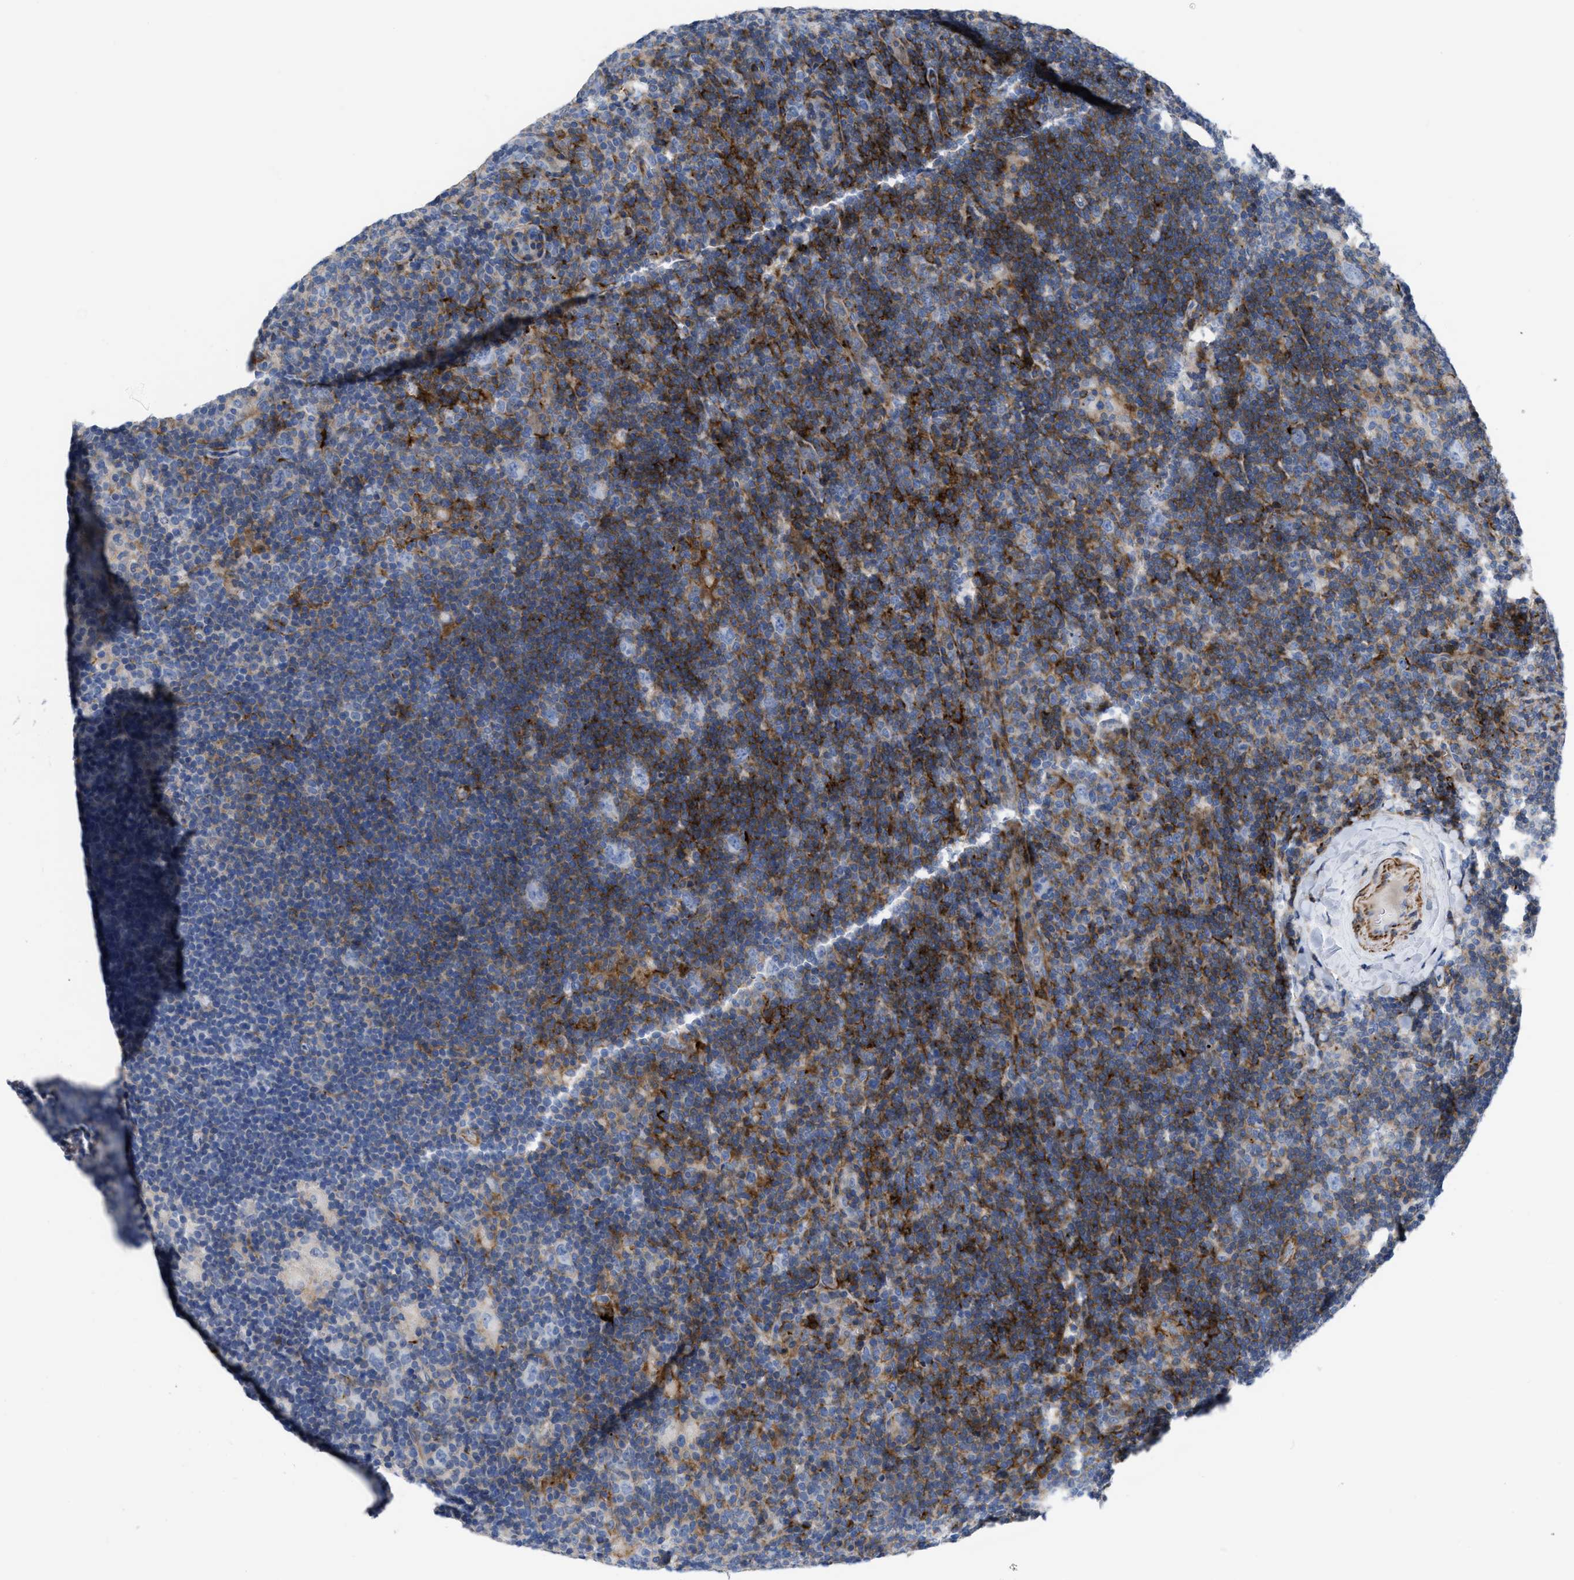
{"staining": {"intensity": "negative", "quantity": "none", "location": "none"}, "tissue": "lymphoma", "cell_type": "Tumor cells", "image_type": "cancer", "snomed": [{"axis": "morphology", "description": "Hodgkin's disease, NOS"}, {"axis": "topography", "description": "Lymph node"}], "caption": "Tumor cells are negative for brown protein staining in lymphoma.", "gene": "PRMT2", "patient": {"sex": "female", "age": 57}}